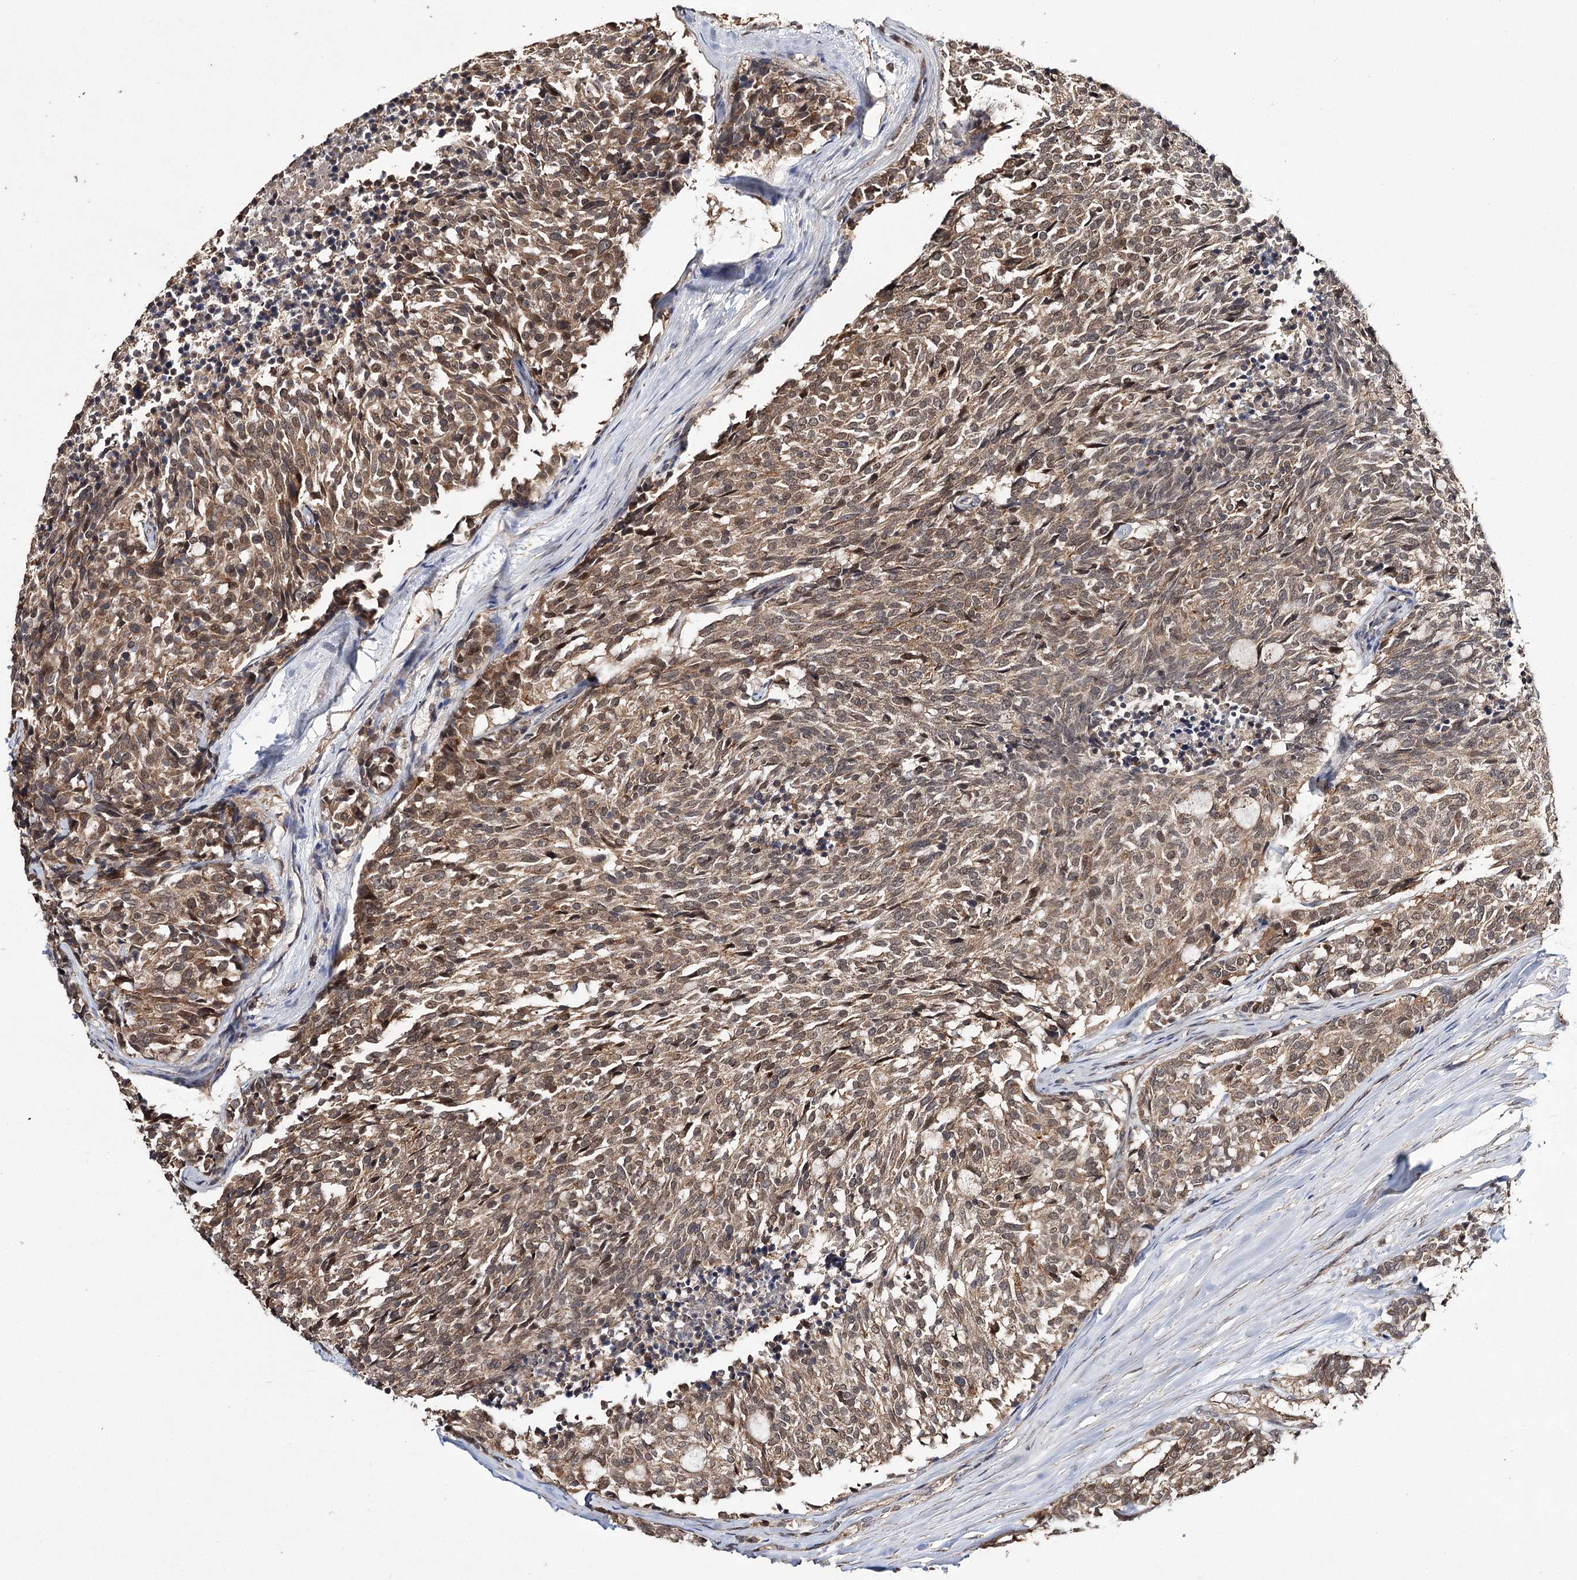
{"staining": {"intensity": "moderate", "quantity": ">75%", "location": "cytoplasmic/membranous,nuclear"}, "tissue": "carcinoid", "cell_type": "Tumor cells", "image_type": "cancer", "snomed": [{"axis": "morphology", "description": "Carcinoid, malignant, NOS"}, {"axis": "topography", "description": "Pancreas"}], "caption": "This histopathology image displays IHC staining of malignant carcinoid, with medium moderate cytoplasmic/membranous and nuclear positivity in approximately >75% of tumor cells.", "gene": "NOPCHAP1", "patient": {"sex": "female", "age": 54}}